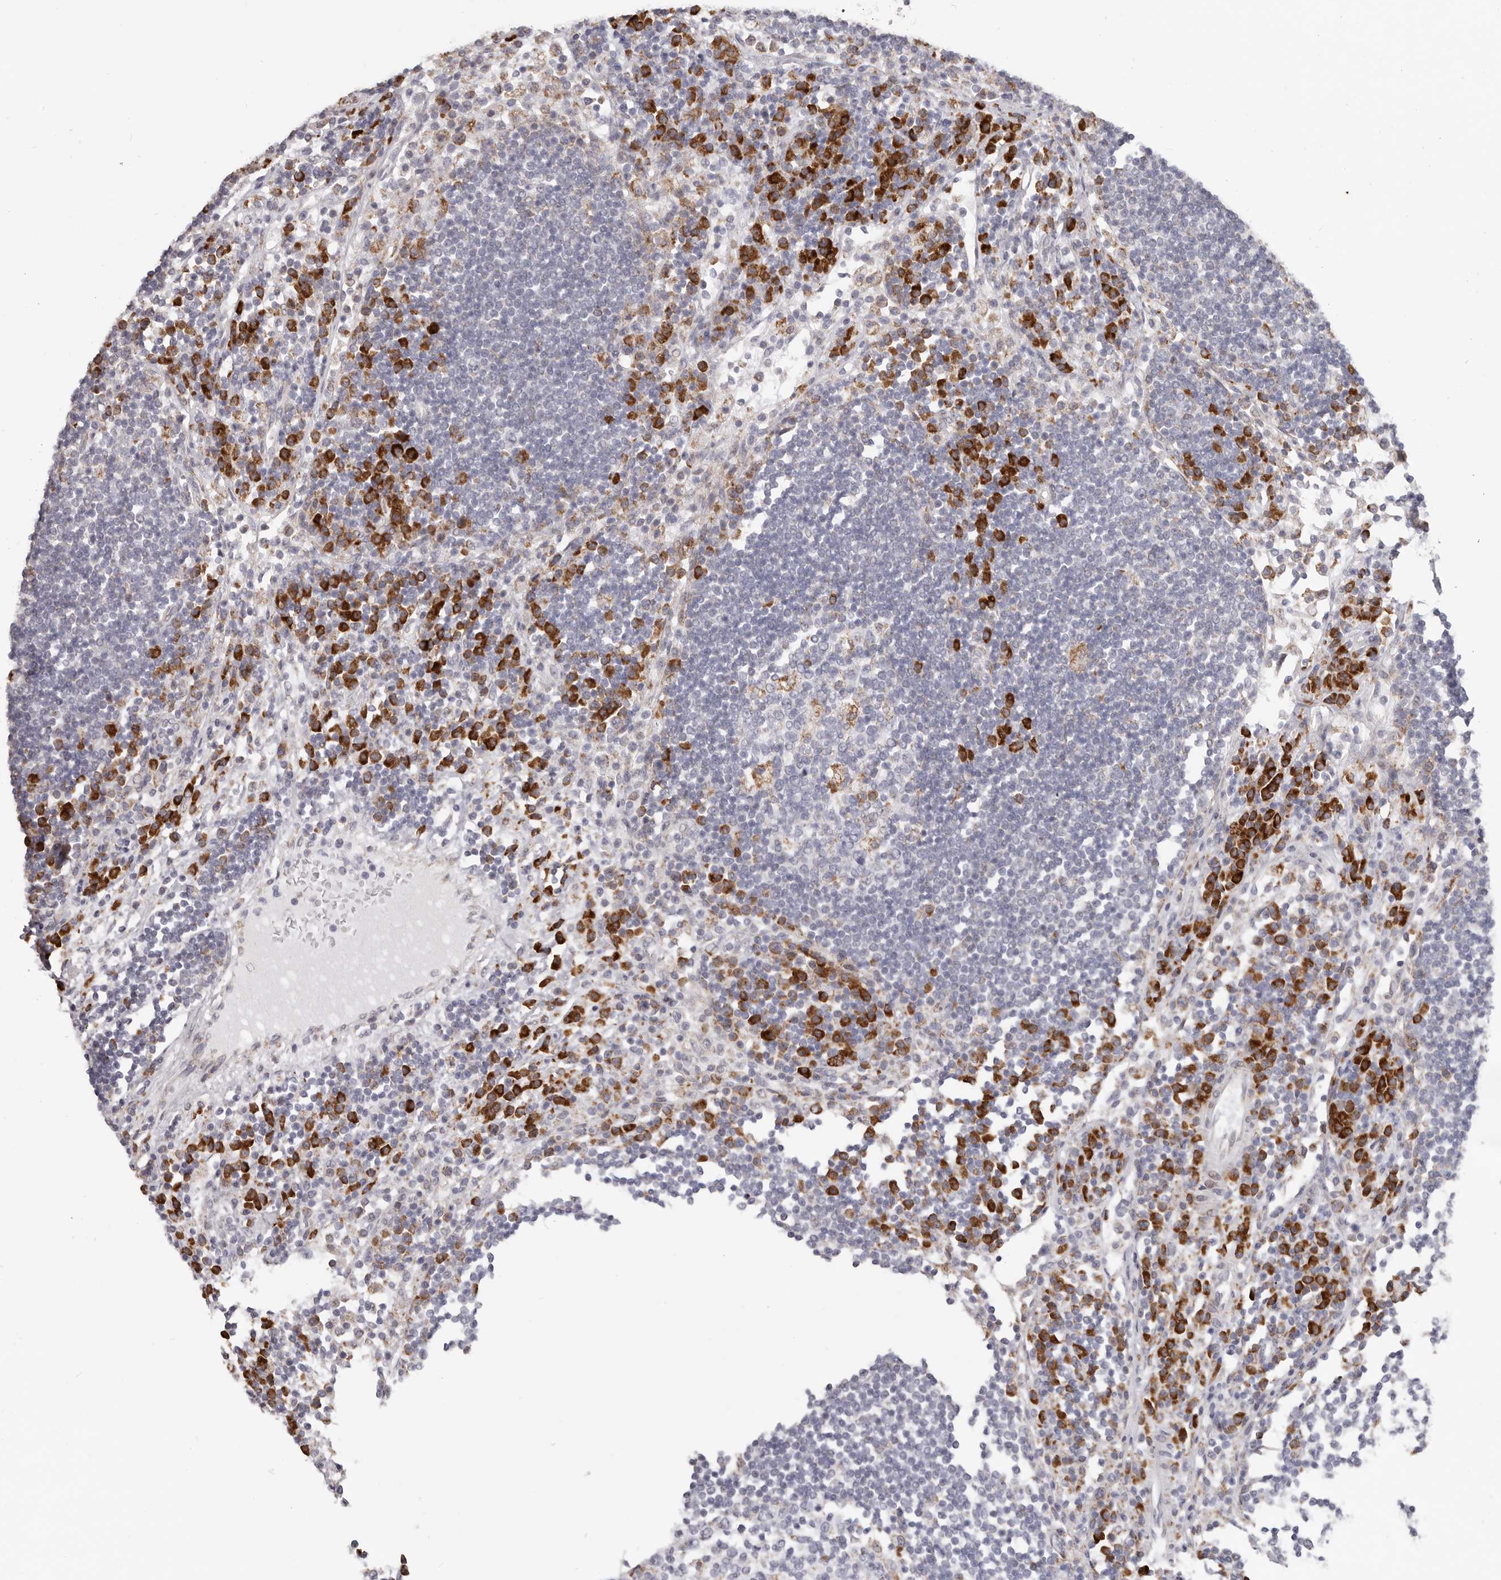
{"staining": {"intensity": "negative", "quantity": "none", "location": "none"}, "tissue": "lymph node", "cell_type": "Germinal center cells", "image_type": "normal", "snomed": [{"axis": "morphology", "description": "Normal tissue, NOS"}, {"axis": "topography", "description": "Lymph node"}], "caption": "Immunohistochemical staining of normal lymph node demonstrates no significant staining in germinal center cells.", "gene": "IL32", "patient": {"sex": "female", "age": 53}}